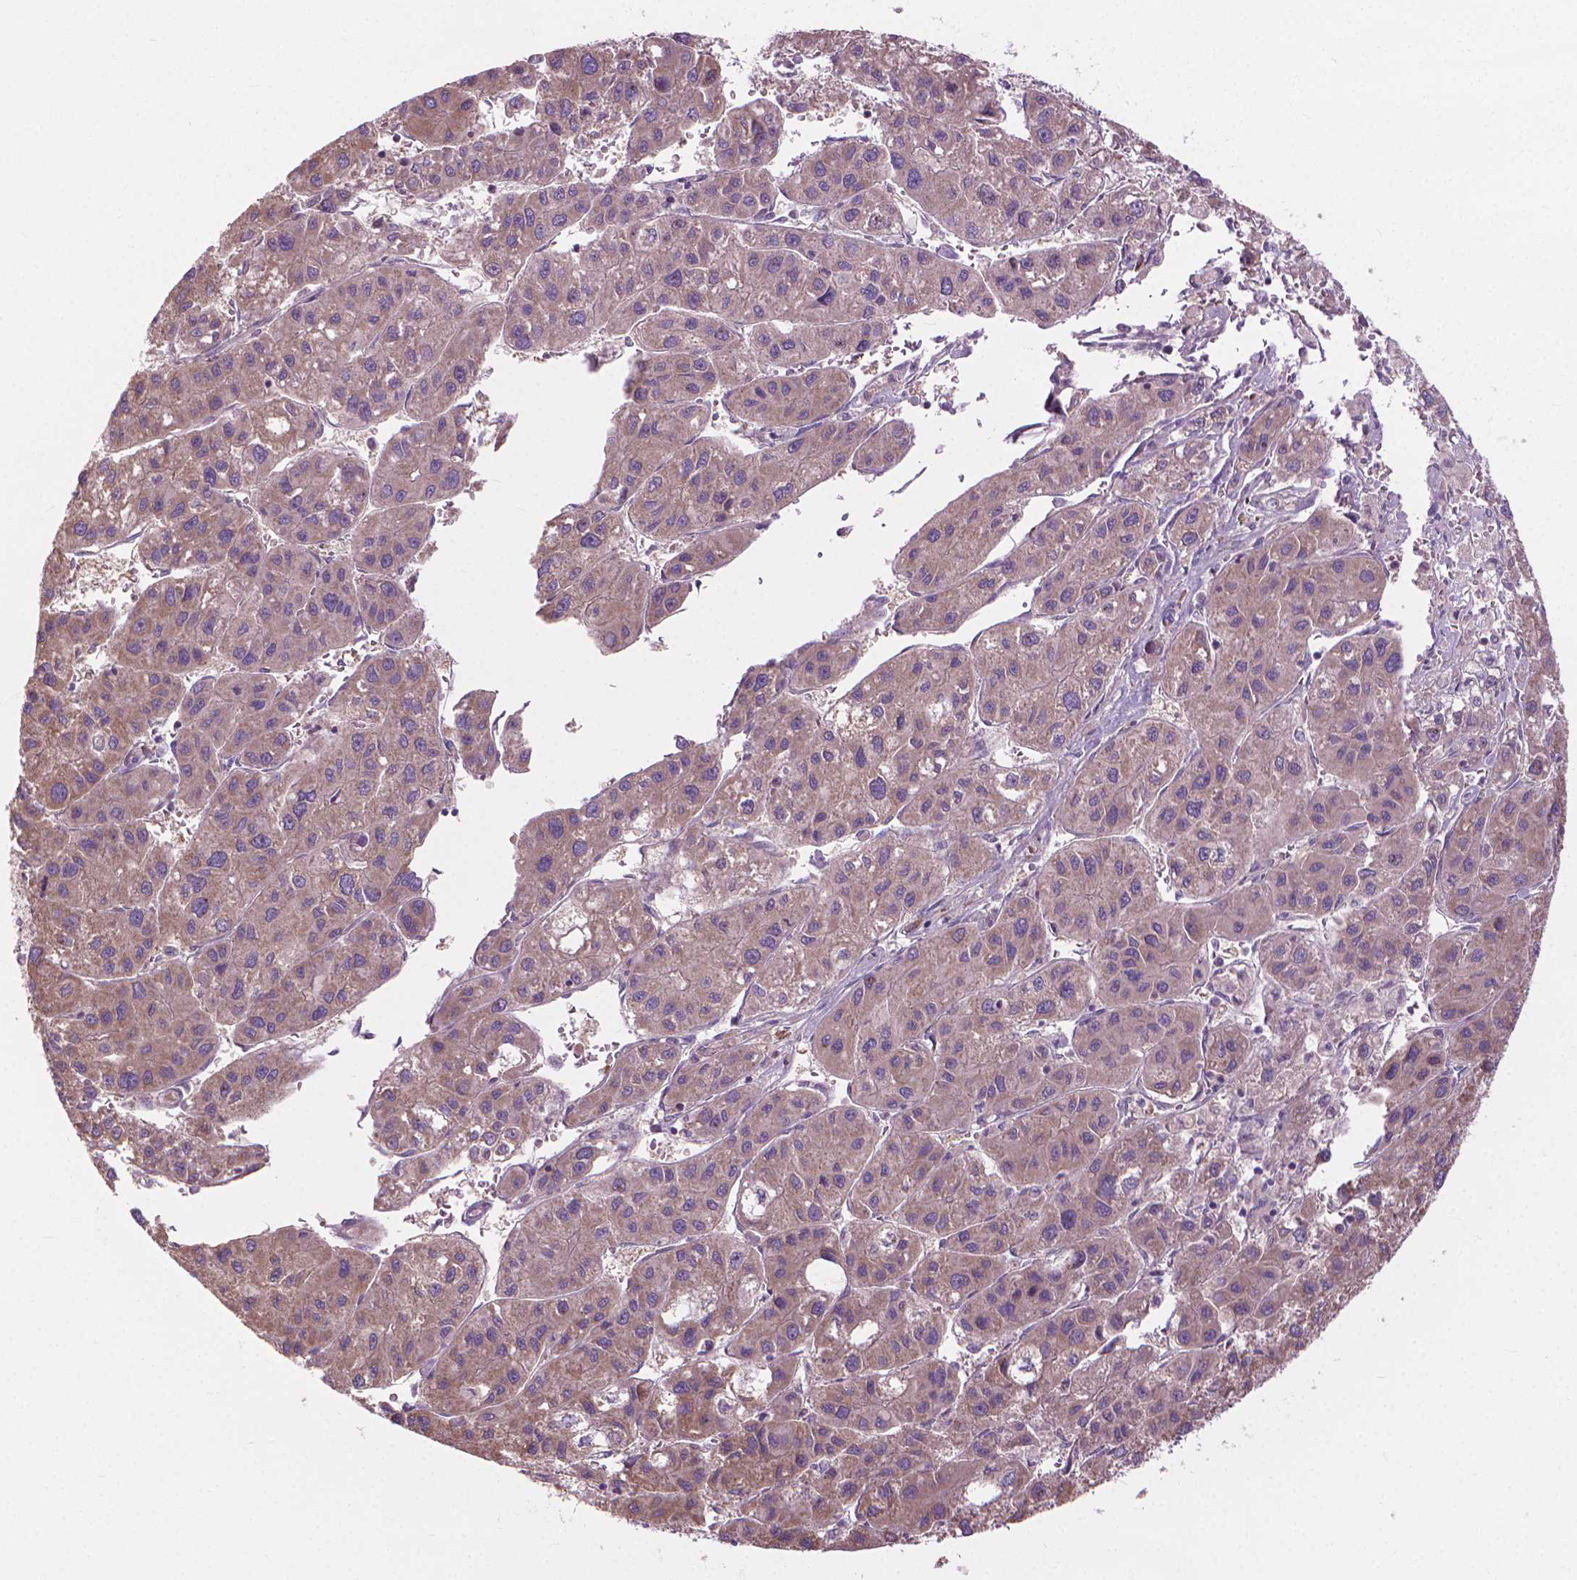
{"staining": {"intensity": "weak", "quantity": "<25%", "location": "cytoplasmic/membranous"}, "tissue": "liver cancer", "cell_type": "Tumor cells", "image_type": "cancer", "snomed": [{"axis": "morphology", "description": "Carcinoma, Hepatocellular, NOS"}, {"axis": "topography", "description": "Liver"}], "caption": "Tumor cells show no significant protein expression in liver cancer.", "gene": "NUDT1", "patient": {"sex": "male", "age": 73}}